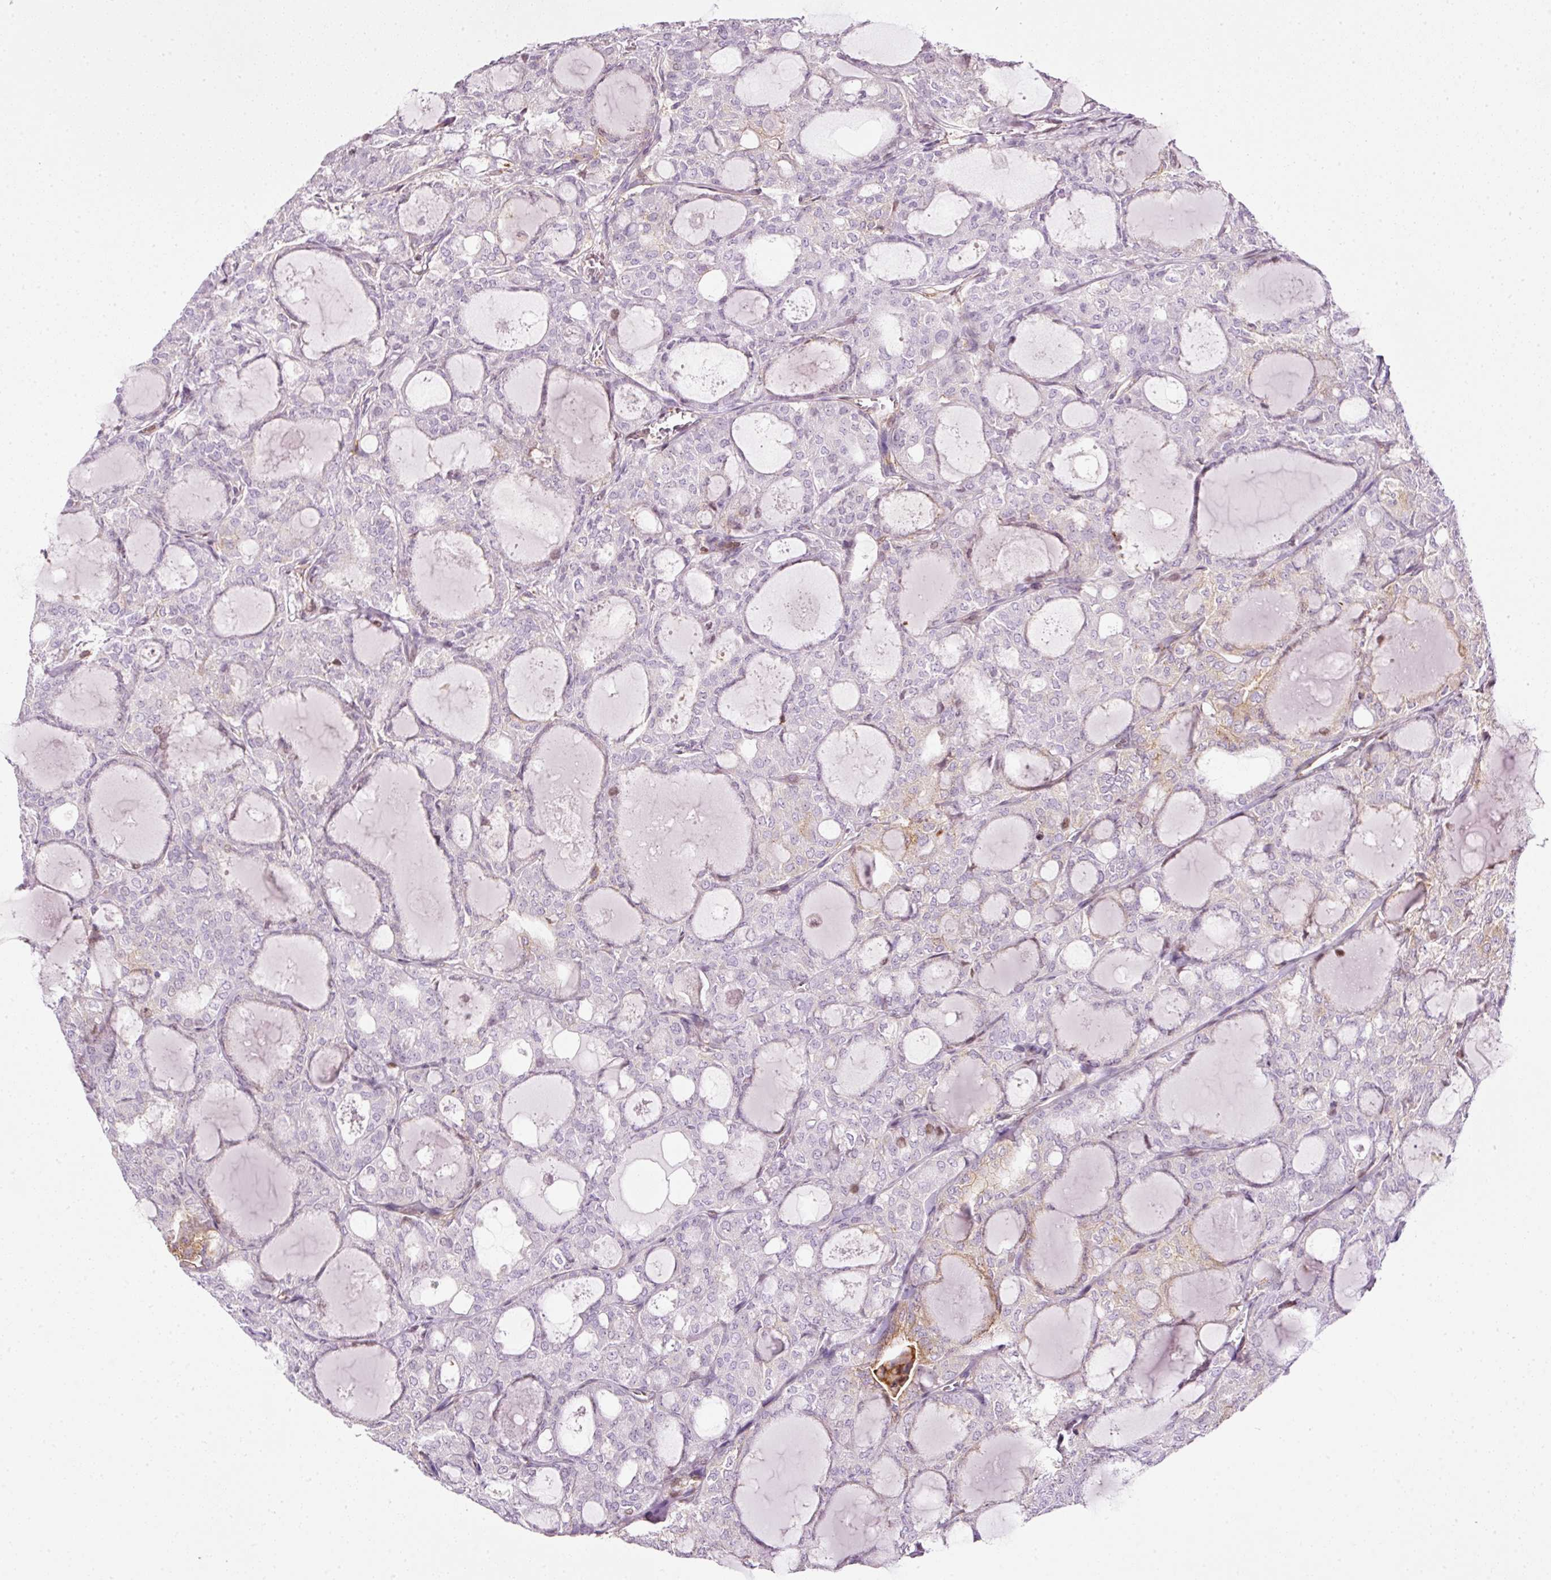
{"staining": {"intensity": "weak", "quantity": "<25%", "location": "cytoplasmic/membranous"}, "tissue": "thyroid cancer", "cell_type": "Tumor cells", "image_type": "cancer", "snomed": [{"axis": "morphology", "description": "Follicular adenoma carcinoma, NOS"}, {"axis": "topography", "description": "Thyroid gland"}], "caption": "Tumor cells are negative for brown protein staining in thyroid cancer.", "gene": "SCNM1", "patient": {"sex": "male", "age": 75}}